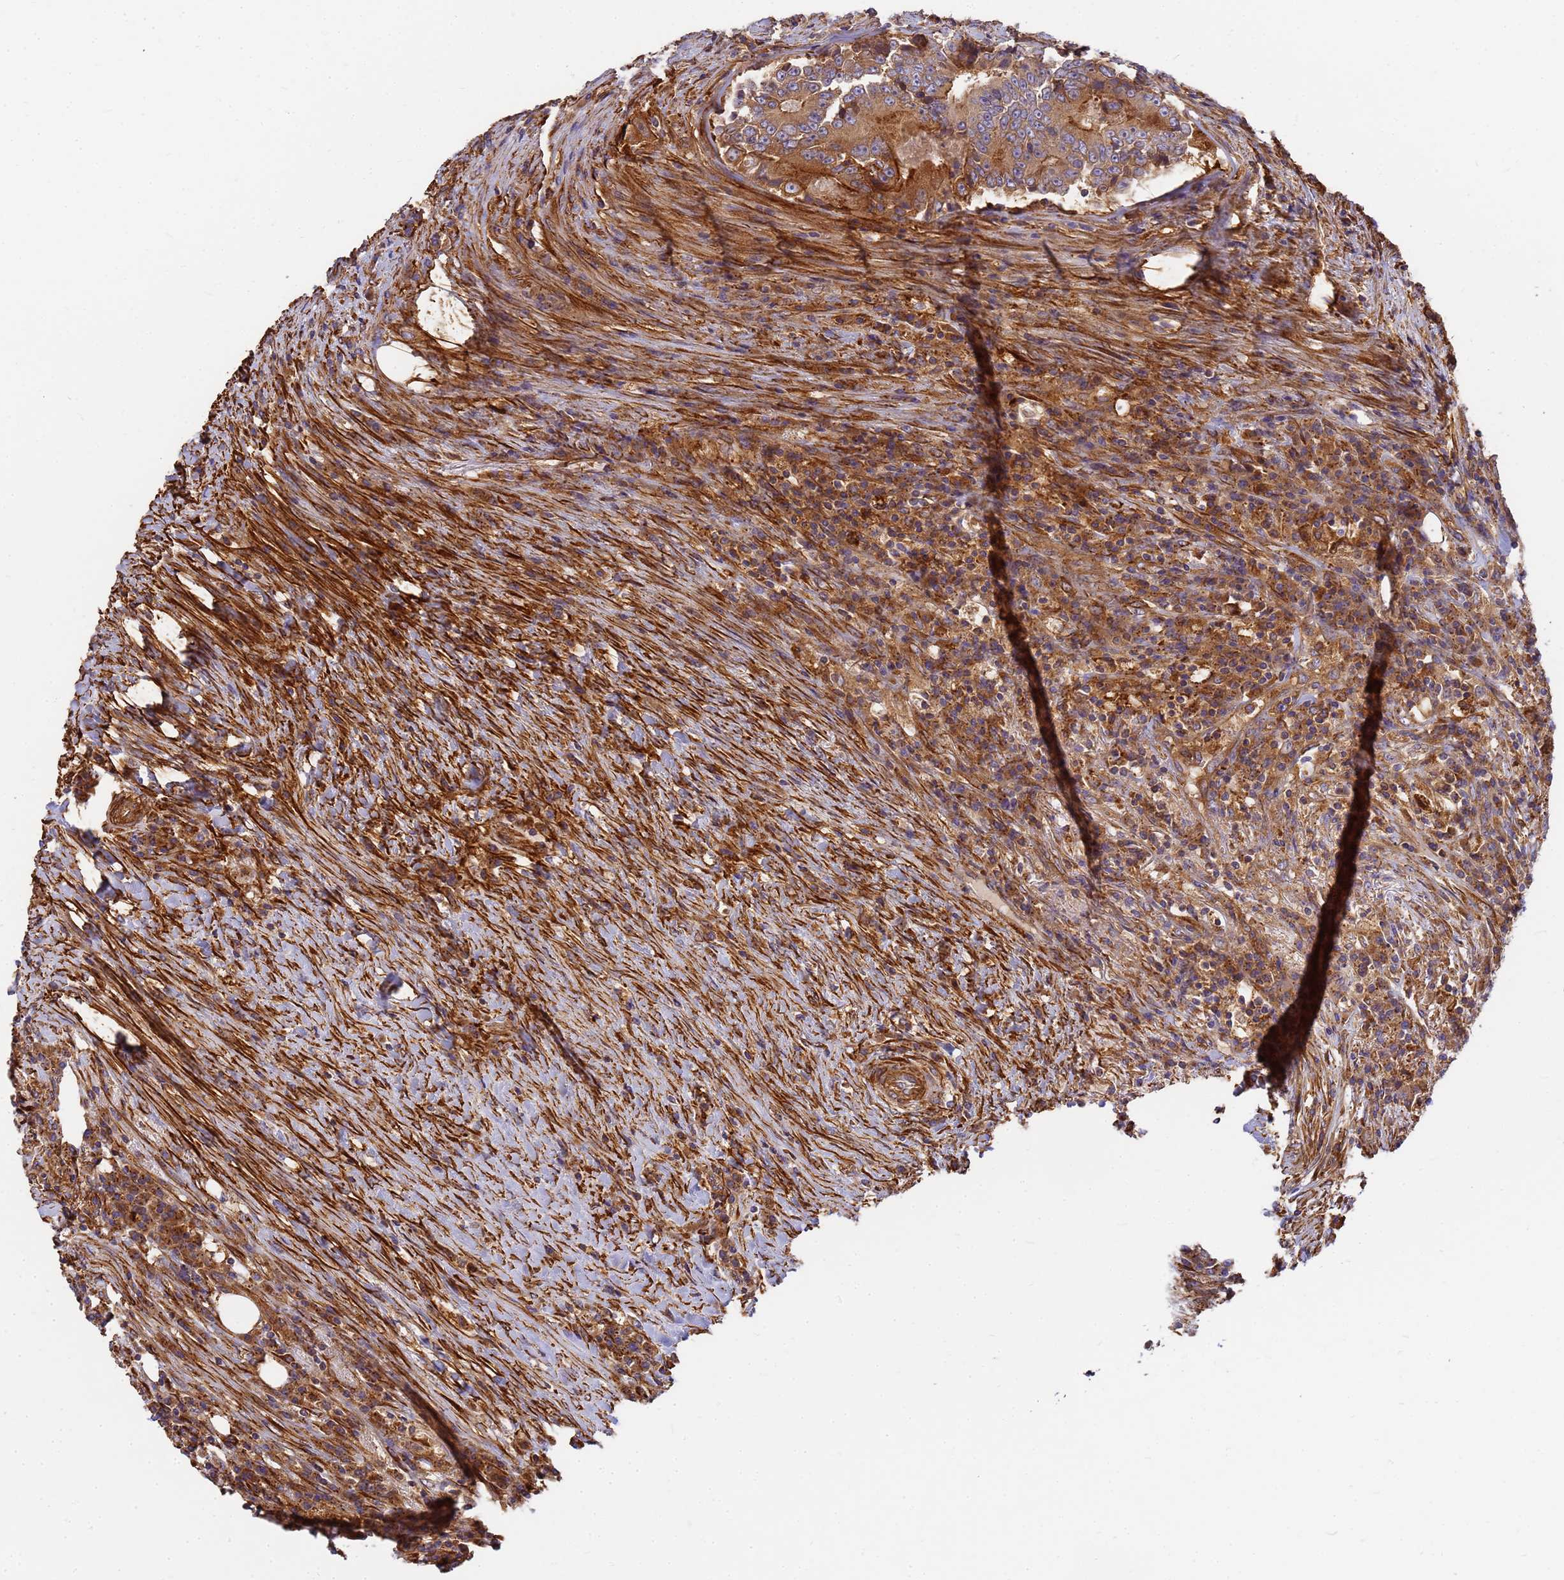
{"staining": {"intensity": "moderate", "quantity": ">75%", "location": "cytoplasmic/membranous"}, "tissue": "colorectal cancer", "cell_type": "Tumor cells", "image_type": "cancer", "snomed": [{"axis": "morphology", "description": "Adenocarcinoma, NOS"}, {"axis": "topography", "description": "Colon"}], "caption": "A brown stain labels moderate cytoplasmic/membranous staining of a protein in adenocarcinoma (colorectal) tumor cells. (Stains: DAB in brown, nuclei in blue, Microscopy: brightfield microscopy at high magnification).", "gene": "C2CD5", "patient": {"sex": "male", "age": 83}}